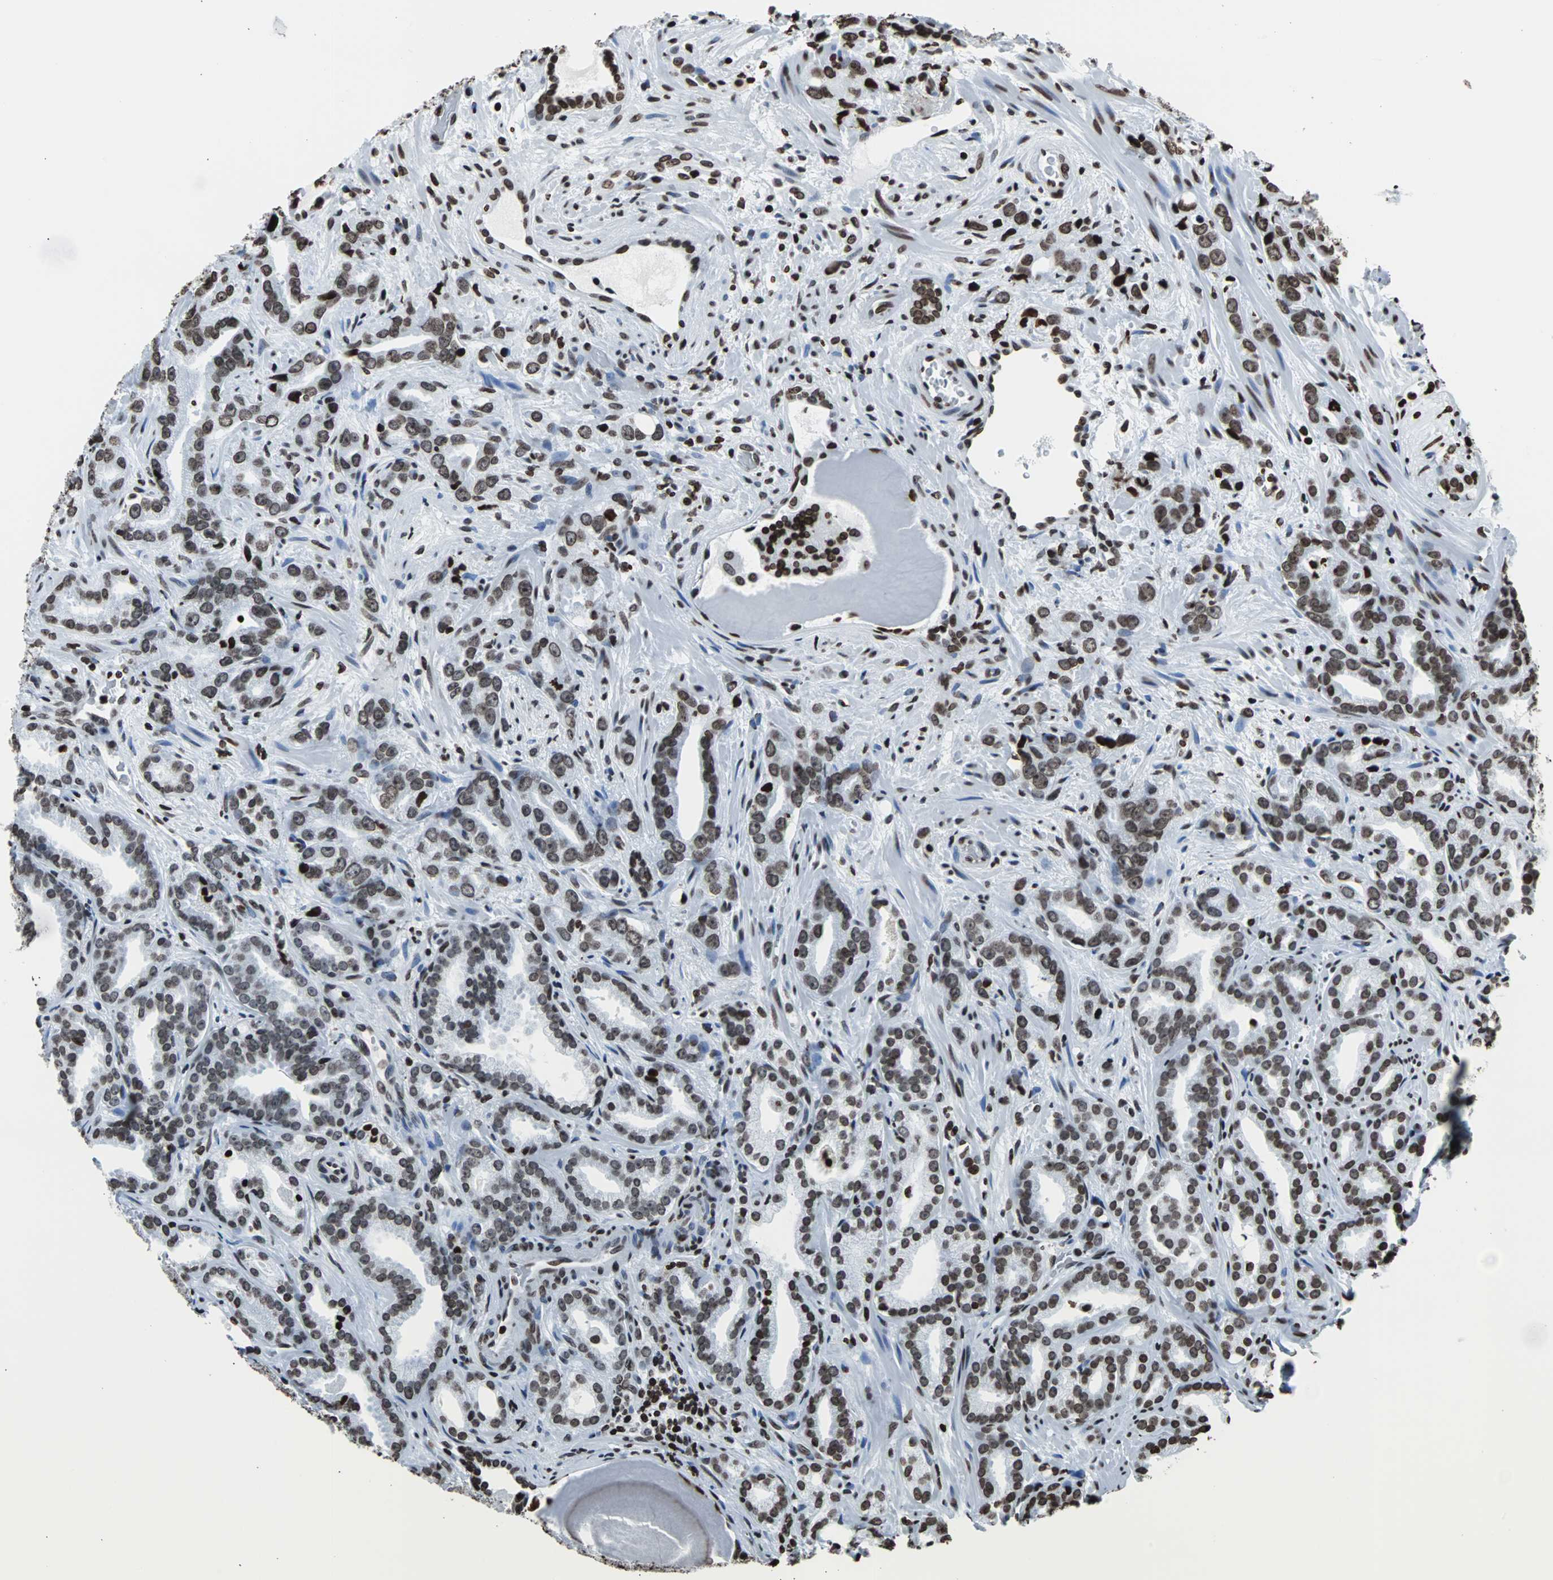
{"staining": {"intensity": "strong", "quantity": ">75%", "location": "nuclear"}, "tissue": "prostate cancer", "cell_type": "Tumor cells", "image_type": "cancer", "snomed": [{"axis": "morphology", "description": "Adenocarcinoma, Low grade"}, {"axis": "topography", "description": "Prostate"}], "caption": "Low-grade adenocarcinoma (prostate) stained for a protein exhibits strong nuclear positivity in tumor cells. (Brightfield microscopy of DAB IHC at high magnification).", "gene": "H2BC18", "patient": {"sex": "male", "age": 63}}